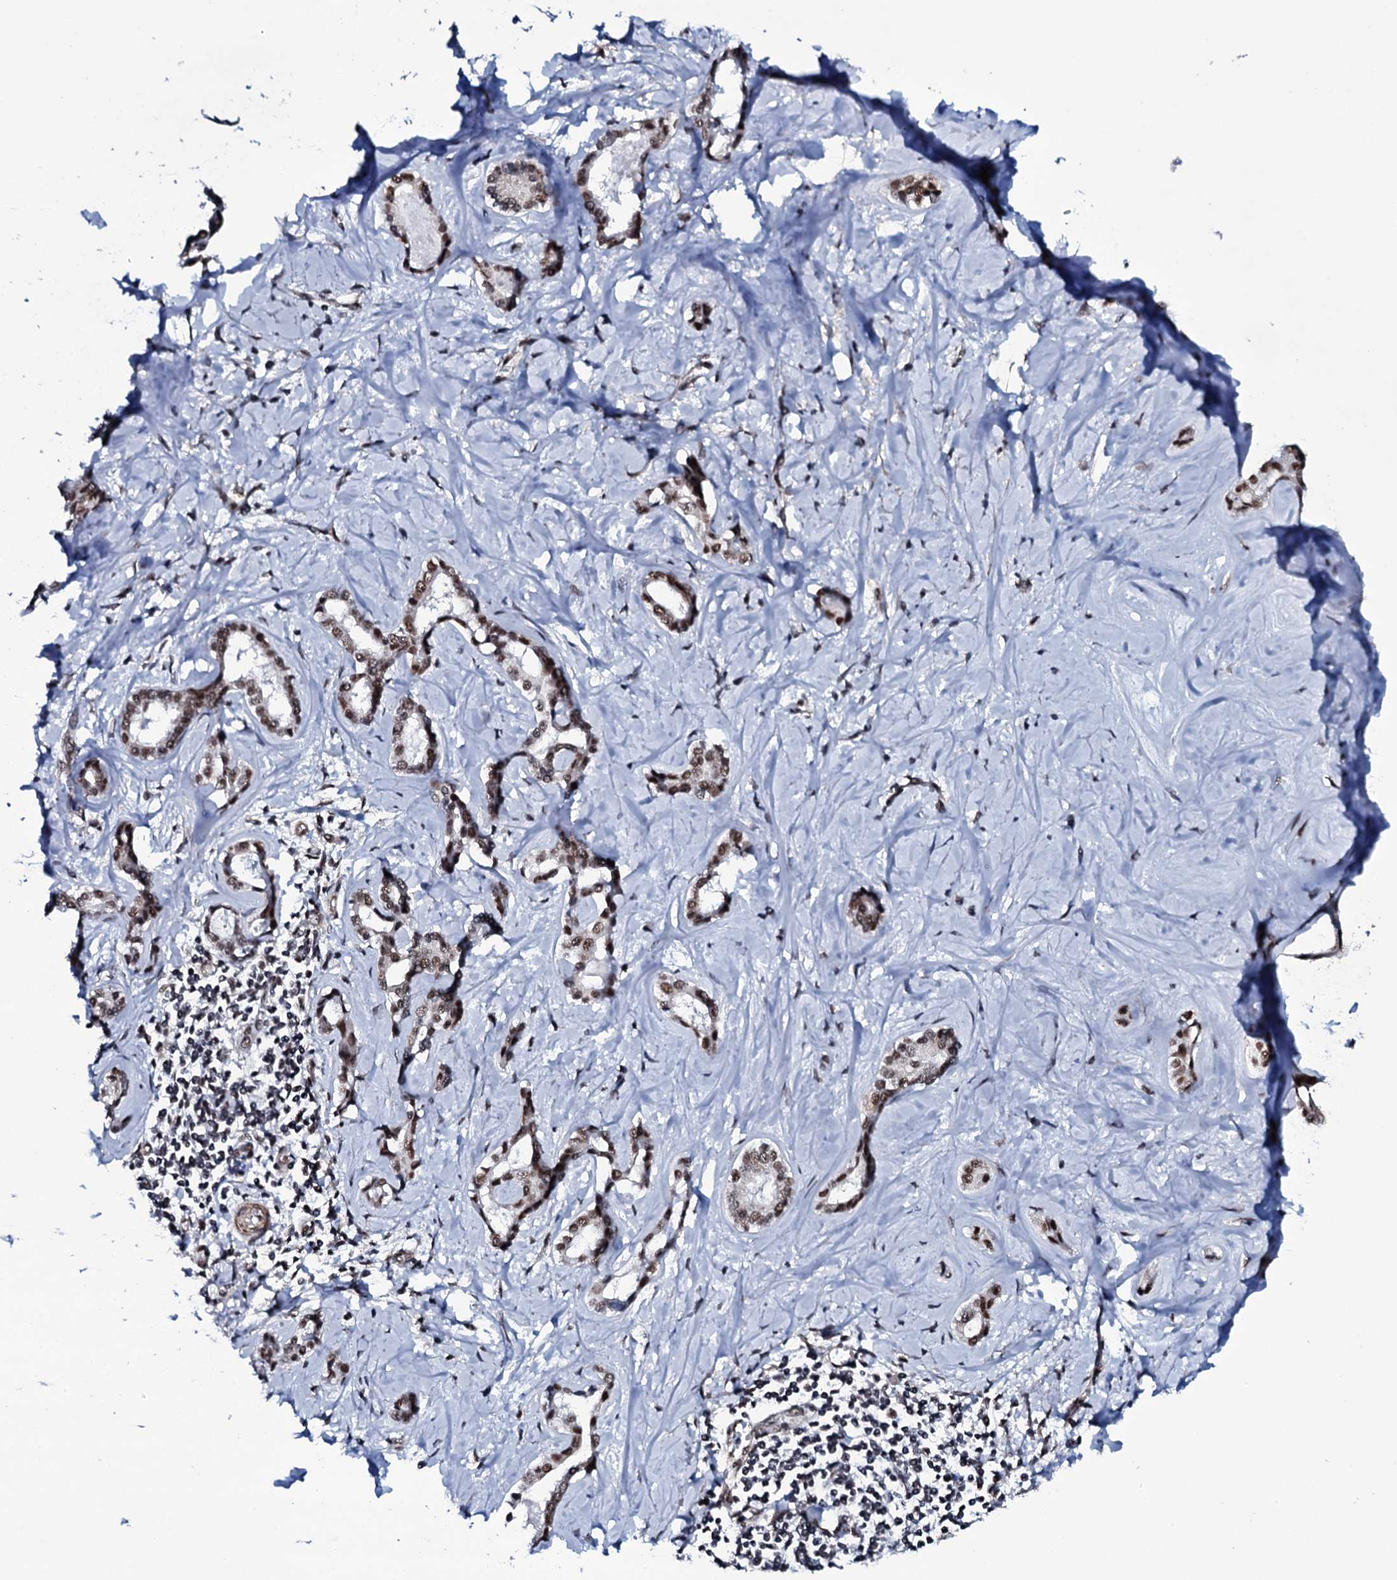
{"staining": {"intensity": "moderate", "quantity": ">75%", "location": "nuclear"}, "tissue": "liver cancer", "cell_type": "Tumor cells", "image_type": "cancer", "snomed": [{"axis": "morphology", "description": "Cholangiocarcinoma"}, {"axis": "topography", "description": "Liver"}], "caption": "Immunohistochemistry (IHC) histopathology image of neoplastic tissue: human liver cancer stained using immunohistochemistry (IHC) demonstrates medium levels of moderate protein expression localized specifically in the nuclear of tumor cells, appearing as a nuclear brown color.", "gene": "CWC15", "patient": {"sex": "female", "age": 77}}